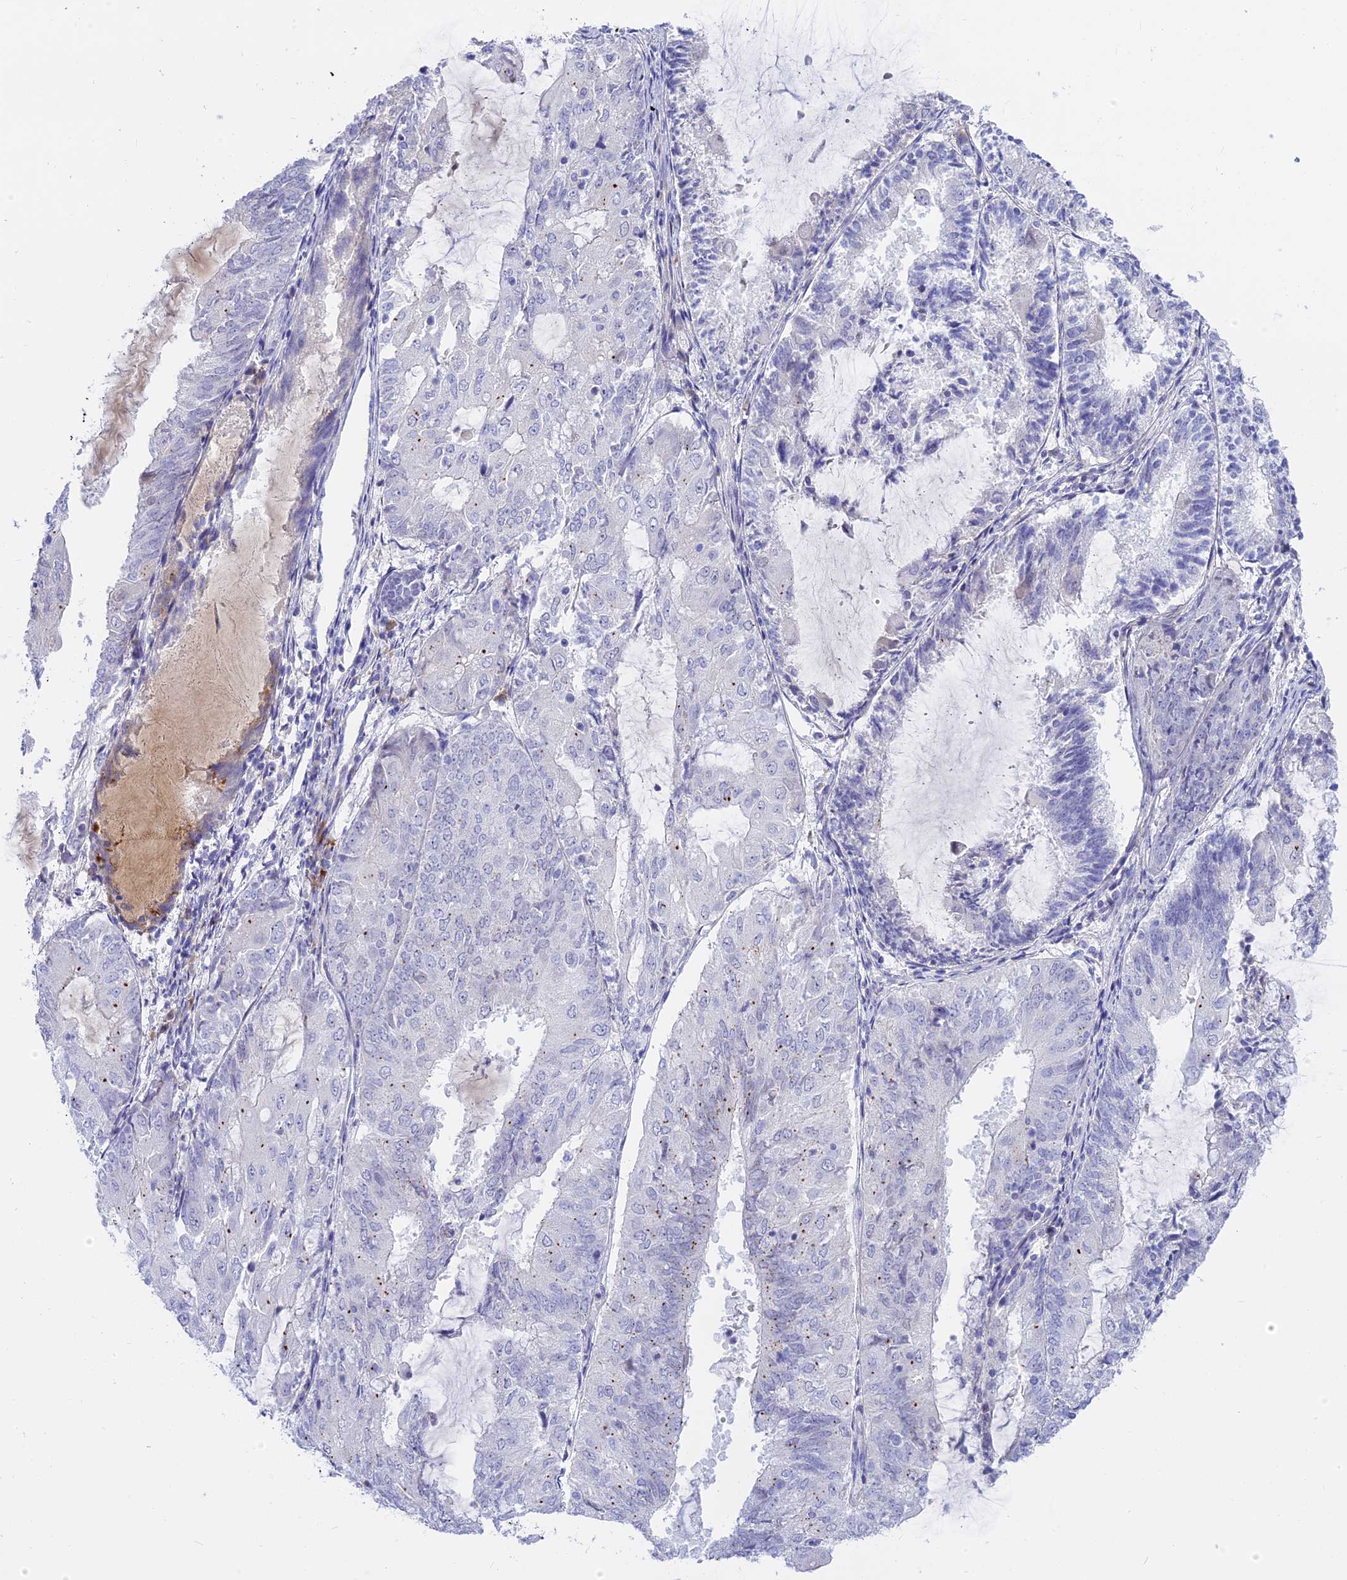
{"staining": {"intensity": "negative", "quantity": "none", "location": "none"}, "tissue": "endometrial cancer", "cell_type": "Tumor cells", "image_type": "cancer", "snomed": [{"axis": "morphology", "description": "Adenocarcinoma, NOS"}, {"axis": "topography", "description": "Endometrium"}], "caption": "IHC micrograph of neoplastic tissue: endometrial cancer (adenocarcinoma) stained with DAB (3,3'-diaminobenzidine) reveals no significant protein staining in tumor cells.", "gene": "MBD3L1", "patient": {"sex": "female", "age": 81}}